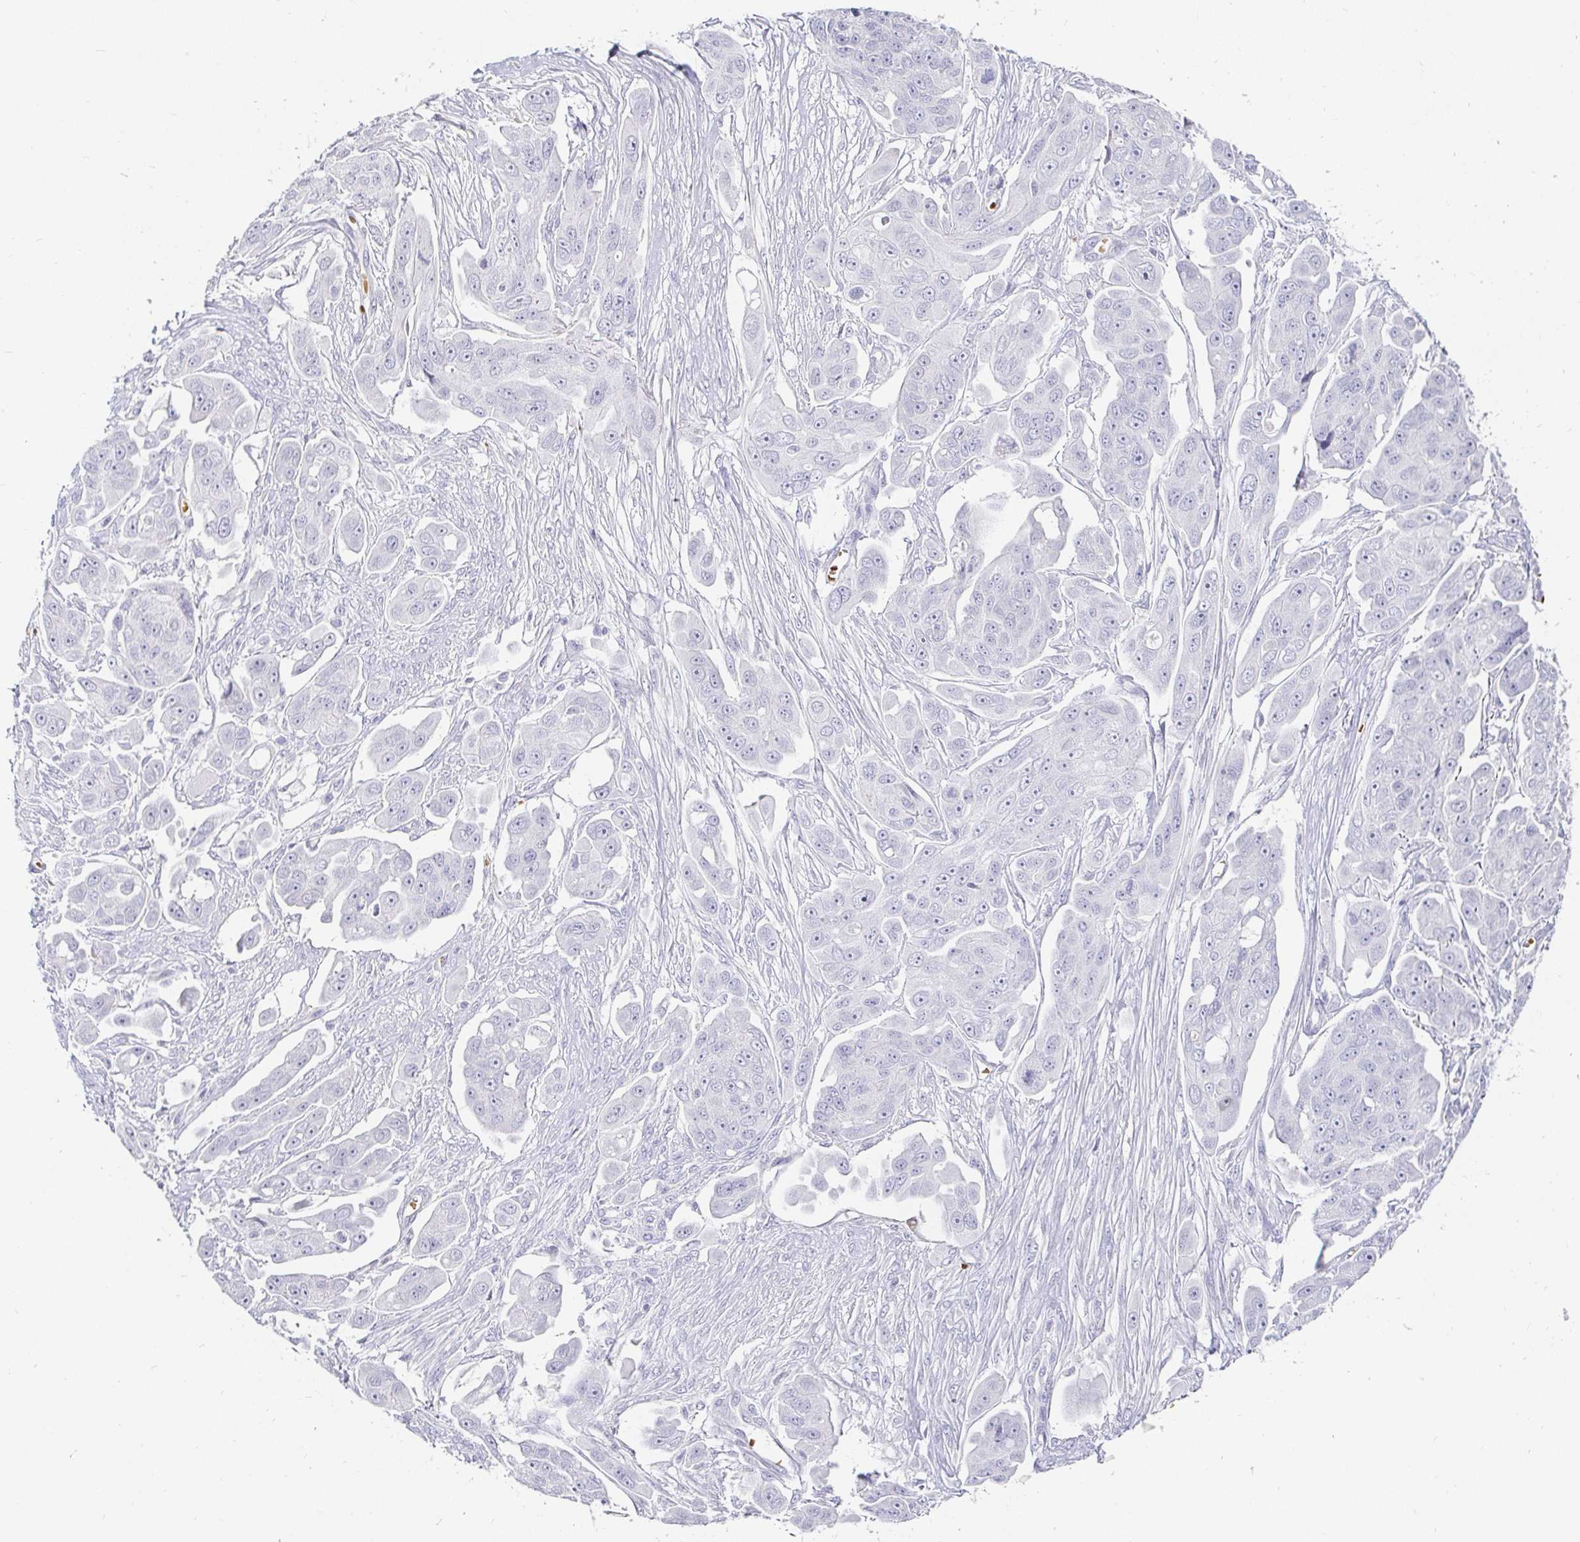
{"staining": {"intensity": "negative", "quantity": "none", "location": "none"}, "tissue": "ovarian cancer", "cell_type": "Tumor cells", "image_type": "cancer", "snomed": [{"axis": "morphology", "description": "Carcinoma, endometroid"}, {"axis": "topography", "description": "Ovary"}], "caption": "Tumor cells are negative for protein expression in human ovarian cancer.", "gene": "FGF21", "patient": {"sex": "female", "age": 70}}